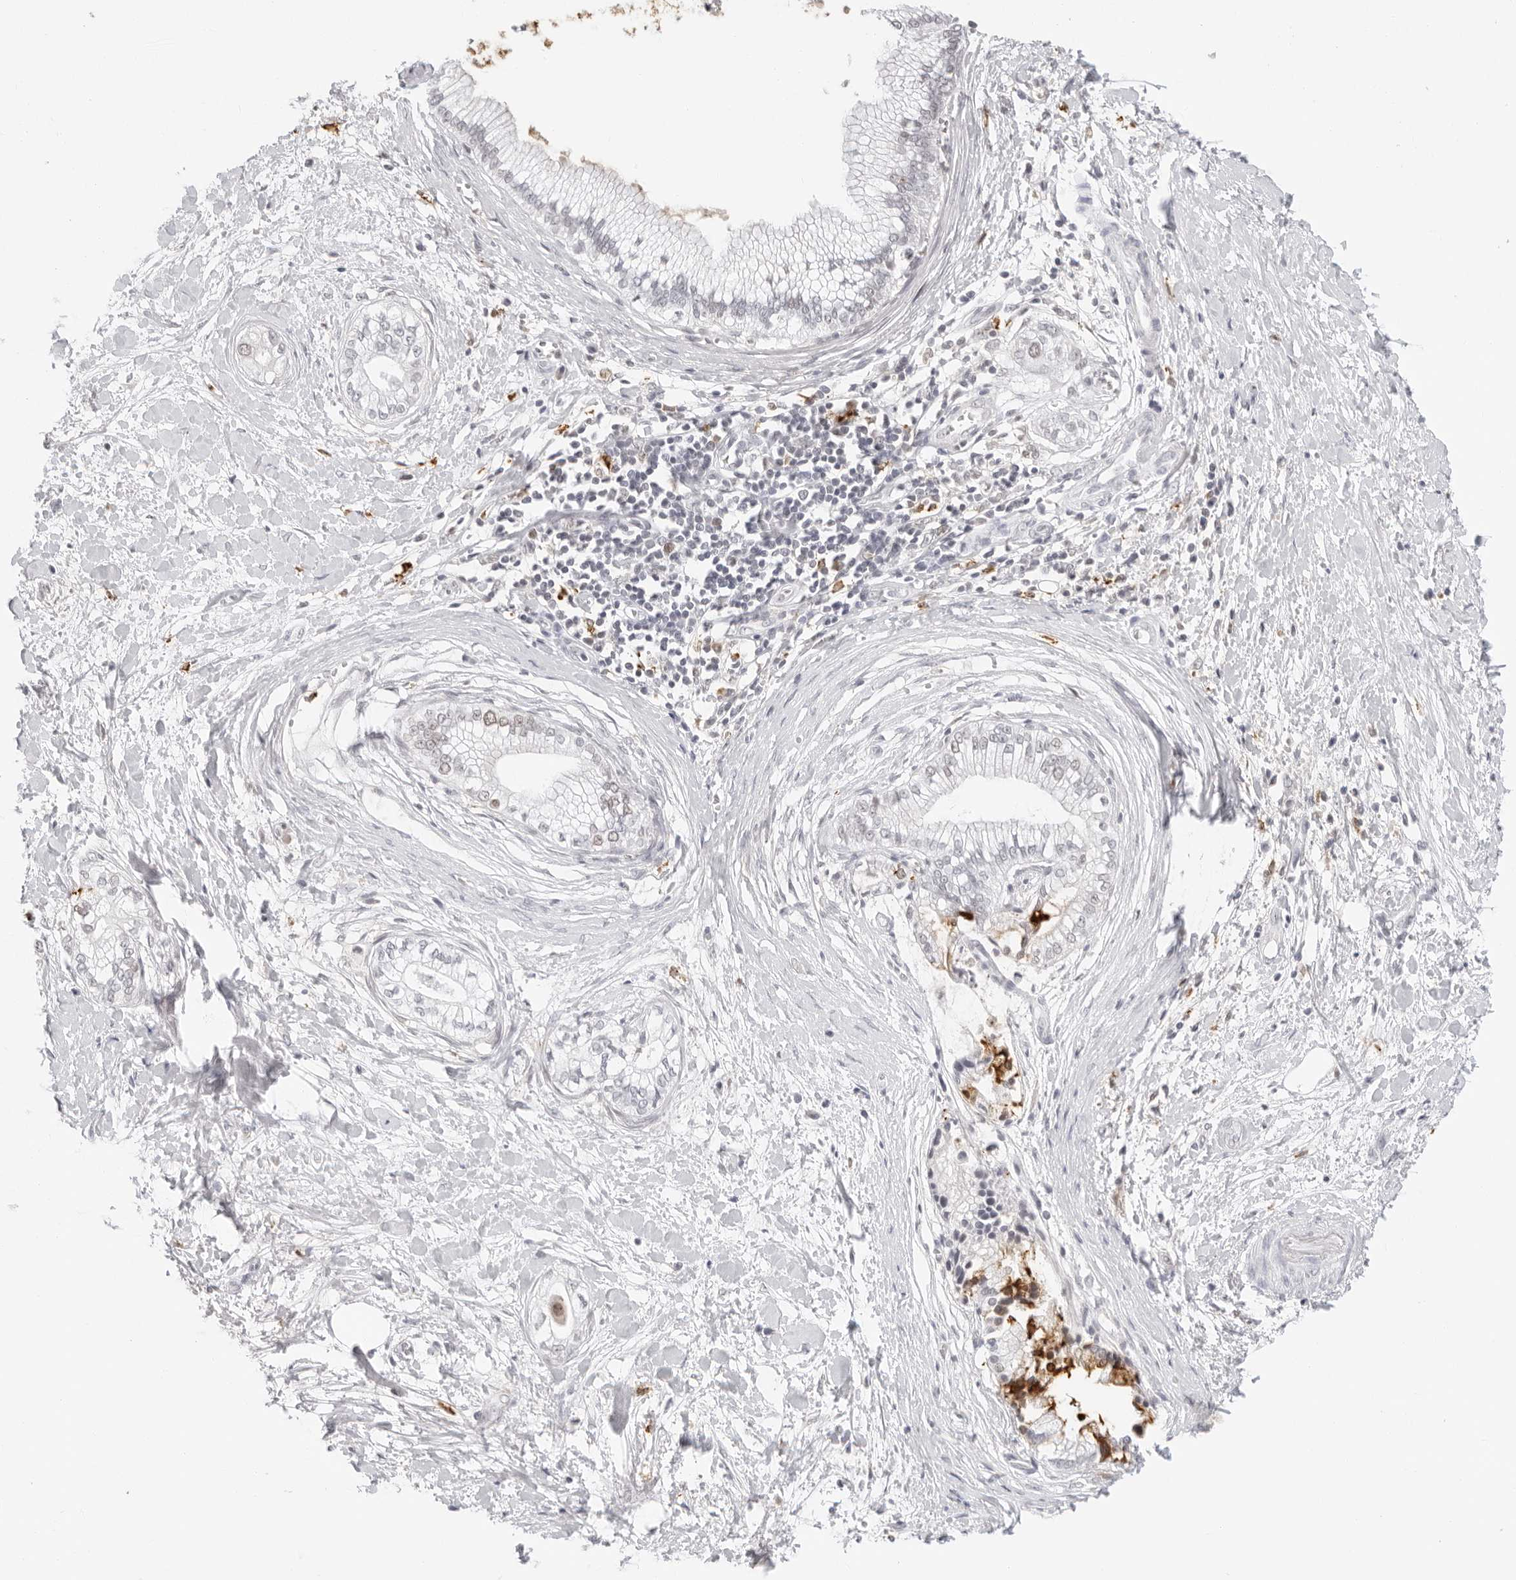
{"staining": {"intensity": "weak", "quantity": "<25%", "location": "nuclear"}, "tissue": "pancreatic cancer", "cell_type": "Tumor cells", "image_type": "cancer", "snomed": [{"axis": "morphology", "description": "Adenocarcinoma, NOS"}, {"axis": "topography", "description": "Pancreas"}], "caption": "A high-resolution photomicrograph shows IHC staining of pancreatic cancer (adenocarcinoma), which exhibits no significant expression in tumor cells.", "gene": "MSH6", "patient": {"sex": "male", "age": 68}}